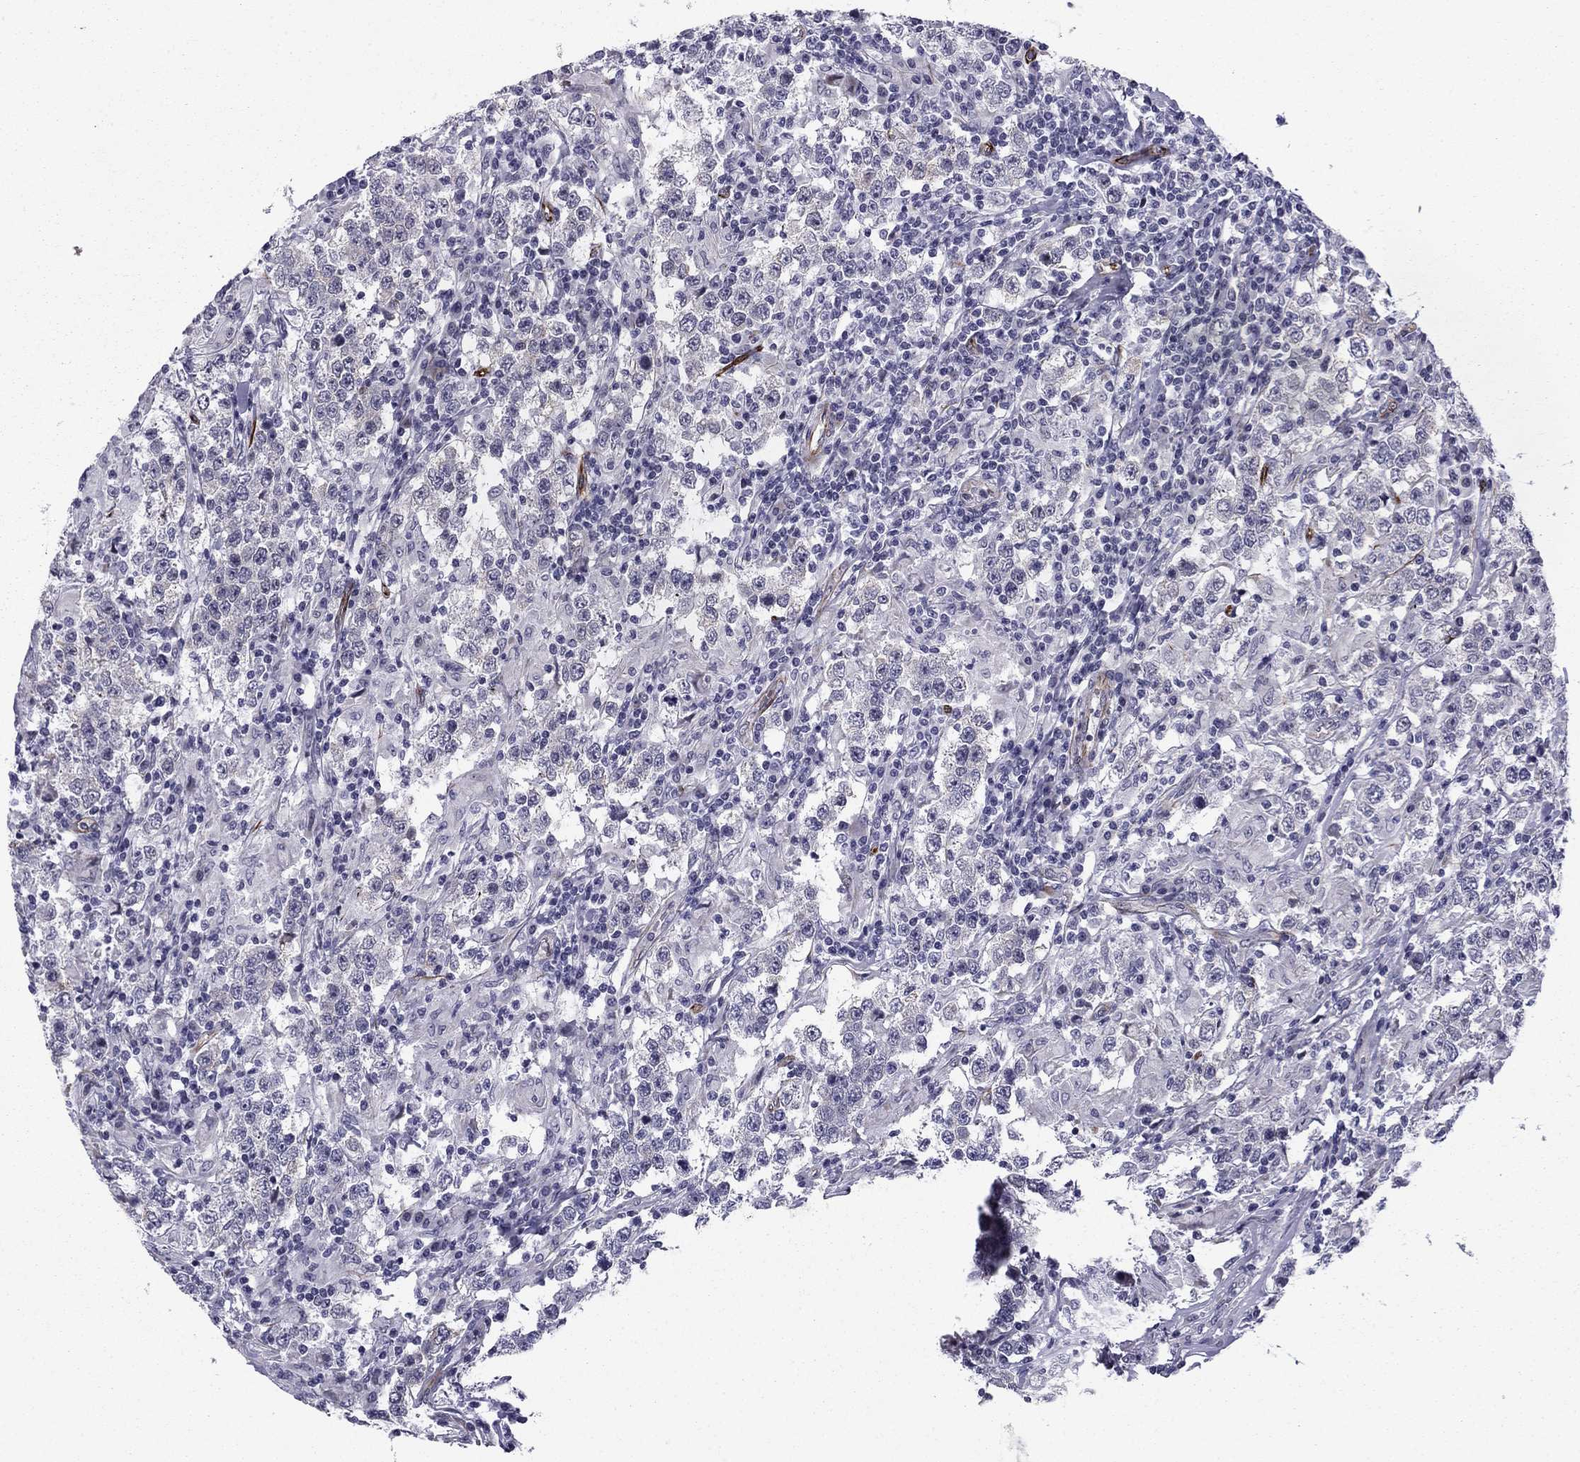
{"staining": {"intensity": "strong", "quantity": "<25%", "location": "cytoplasmic/membranous"}, "tissue": "testis cancer", "cell_type": "Tumor cells", "image_type": "cancer", "snomed": [{"axis": "morphology", "description": "Seminoma, NOS"}, {"axis": "morphology", "description": "Carcinoma, Embryonal, NOS"}, {"axis": "topography", "description": "Testis"}], "caption": "A photomicrograph showing strong cytoplasmic/membranous positivity in approximately <25% of tumor cells in embryonal carcinoma (testis), as visualized by brown immunohistochemical staining.", "gene": "ANKS4B", "patient": {"sex": "male", "age": 41}}